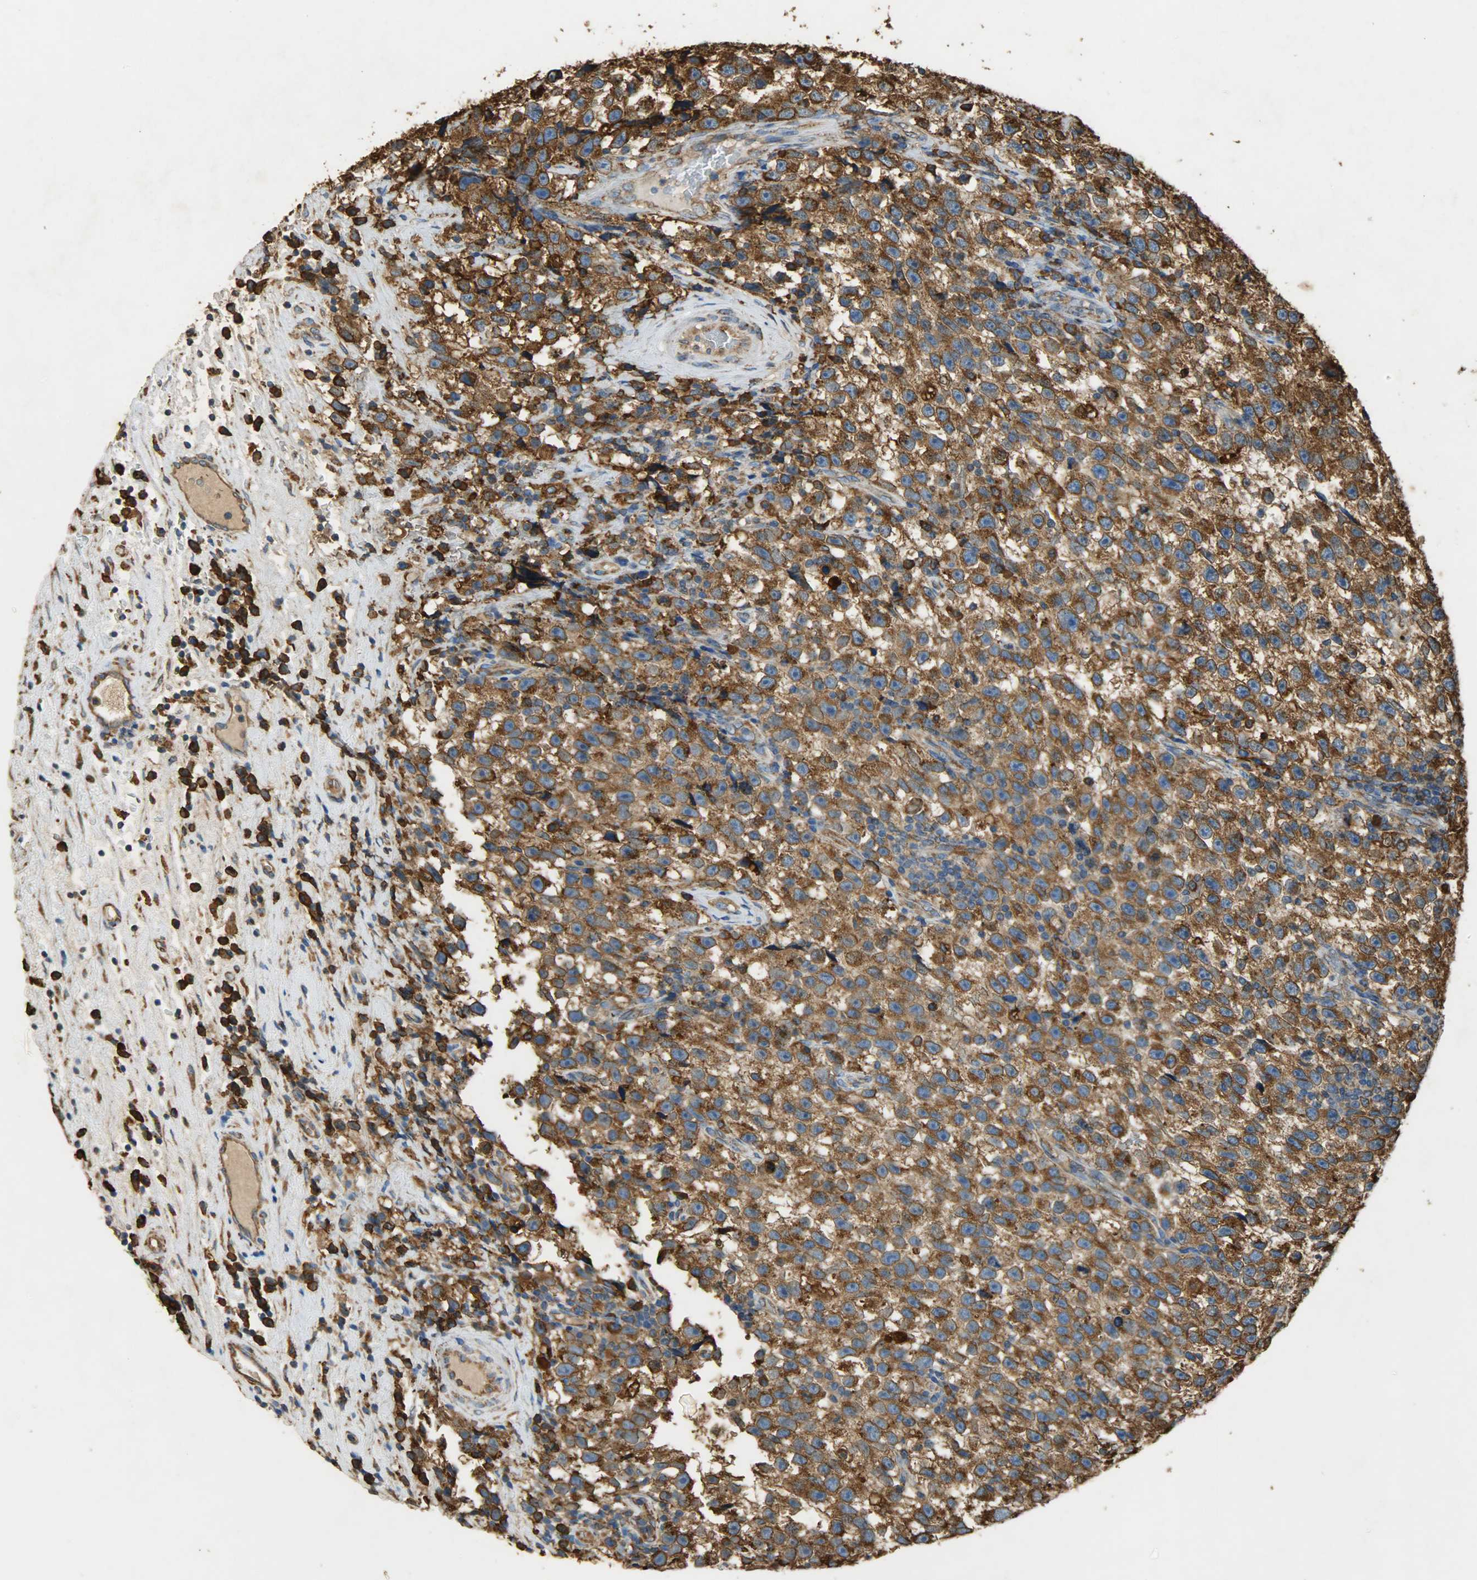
{"staining": {"intensity": "strong", "quantity": ">75%", "location": "cytoplasmic/membranous"}, "tissue": "testis cancer", "cell_type": "Tumor cells", "image_type": "cancer", "snomed": [{"axis": "morphology", "description": "Seminoma, NOS"}, {"axis": "topography", "description": "Testis"}], "caption": "Testis cancer stained for a protein (brown) shows strong cytoplasmic/membranous positive positivity in approximately >75% of tumor cells.", "gene": "HSP90B1", "patient": {"sex": "male", "age": 33}}